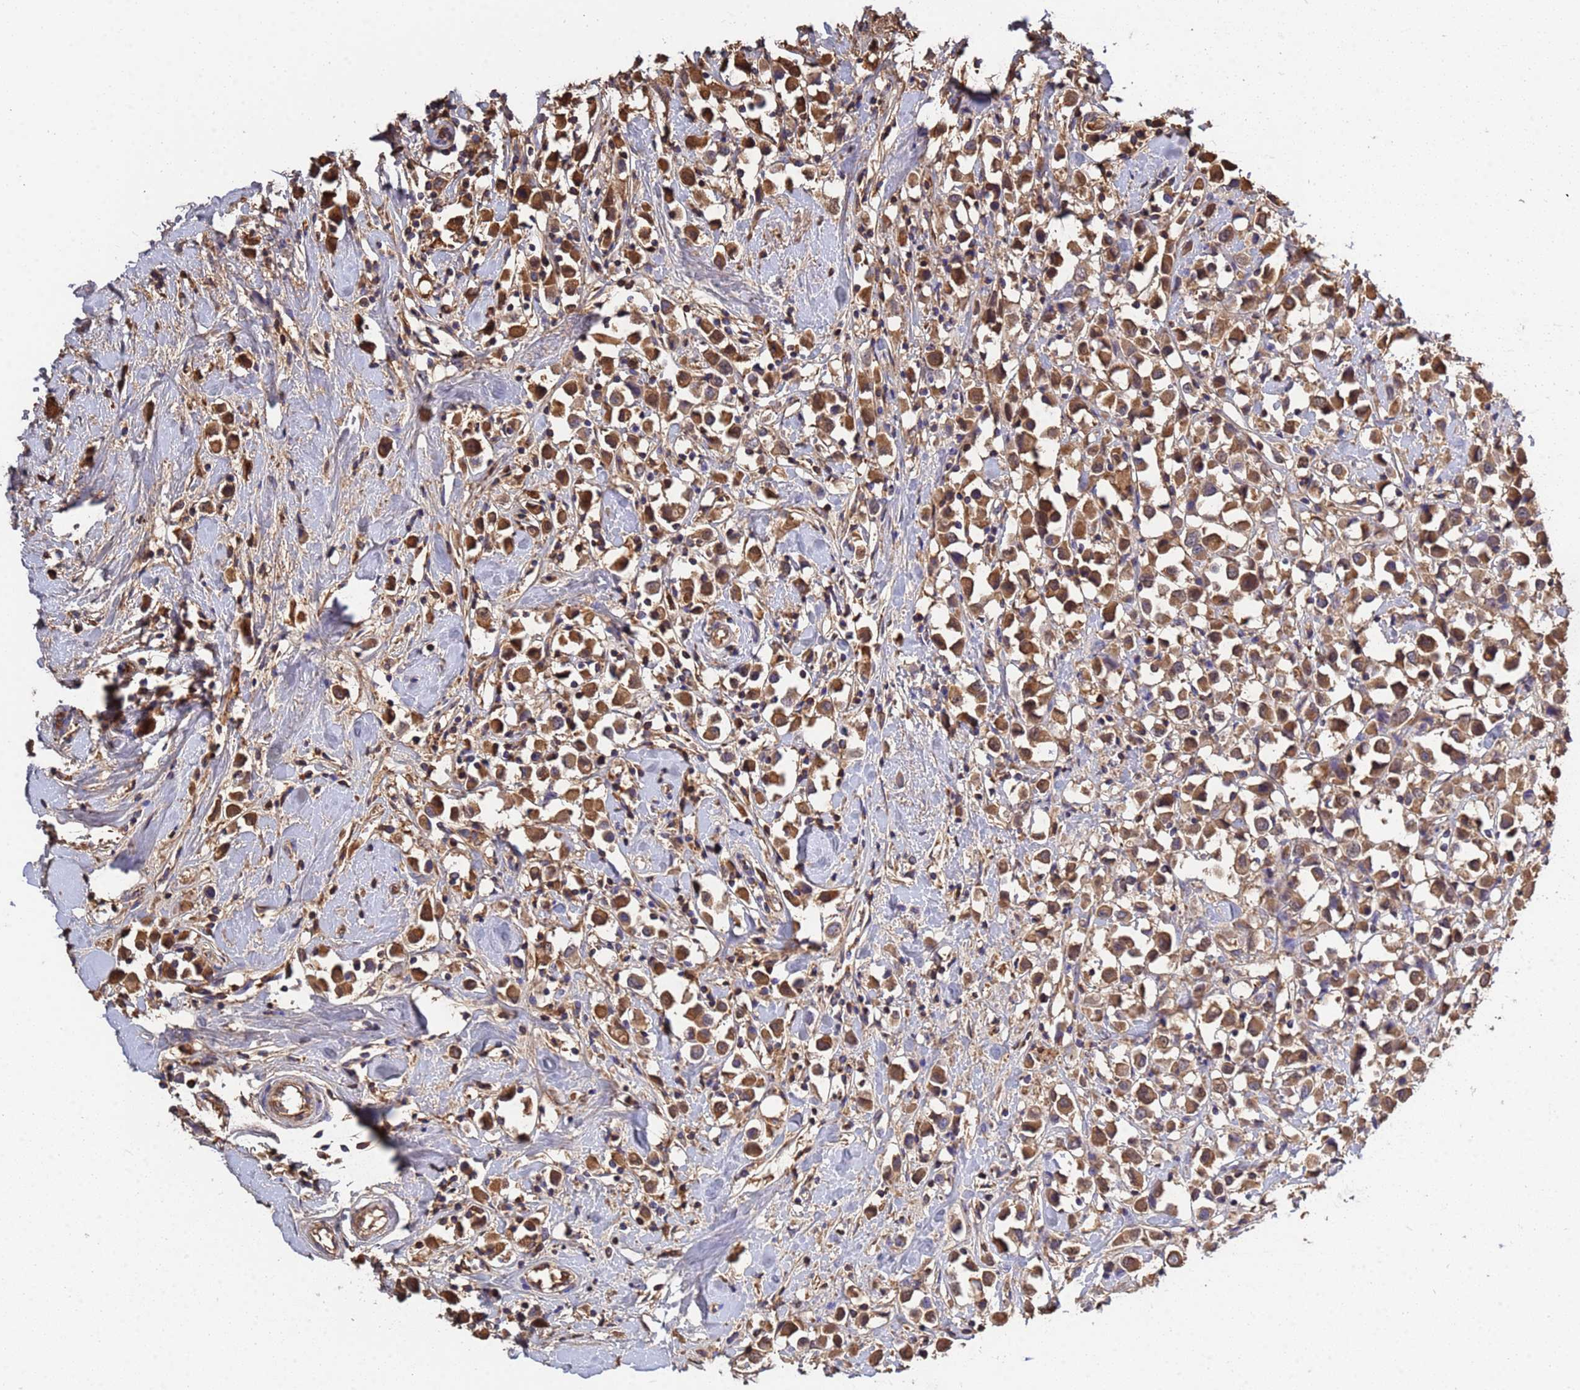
{"staining": {"intensity": "moderate", "quantity": ">75%", "location": "cytoplasmic/membranous"}, "tissue": "breast cancer", "cell_type": "Tumor cells", "image_type": "cancer", "snomed": [{"axis": "morphology", "description": "Duct carcinoma"}, {"axis": "topography", "description": "Breast"}], "caption": "High-magnification brightfield microscopy of breast cancer (intraductal carcinoma) stained with DAB (brown) and counterstained with hematoxylin (blue). tumor cells exhibit moderate cytoplasmic/membranous staining is appreciated in about>75% of cells.", "gene": "GLUD1", "patient": {"sex": "female", "age": 61}}